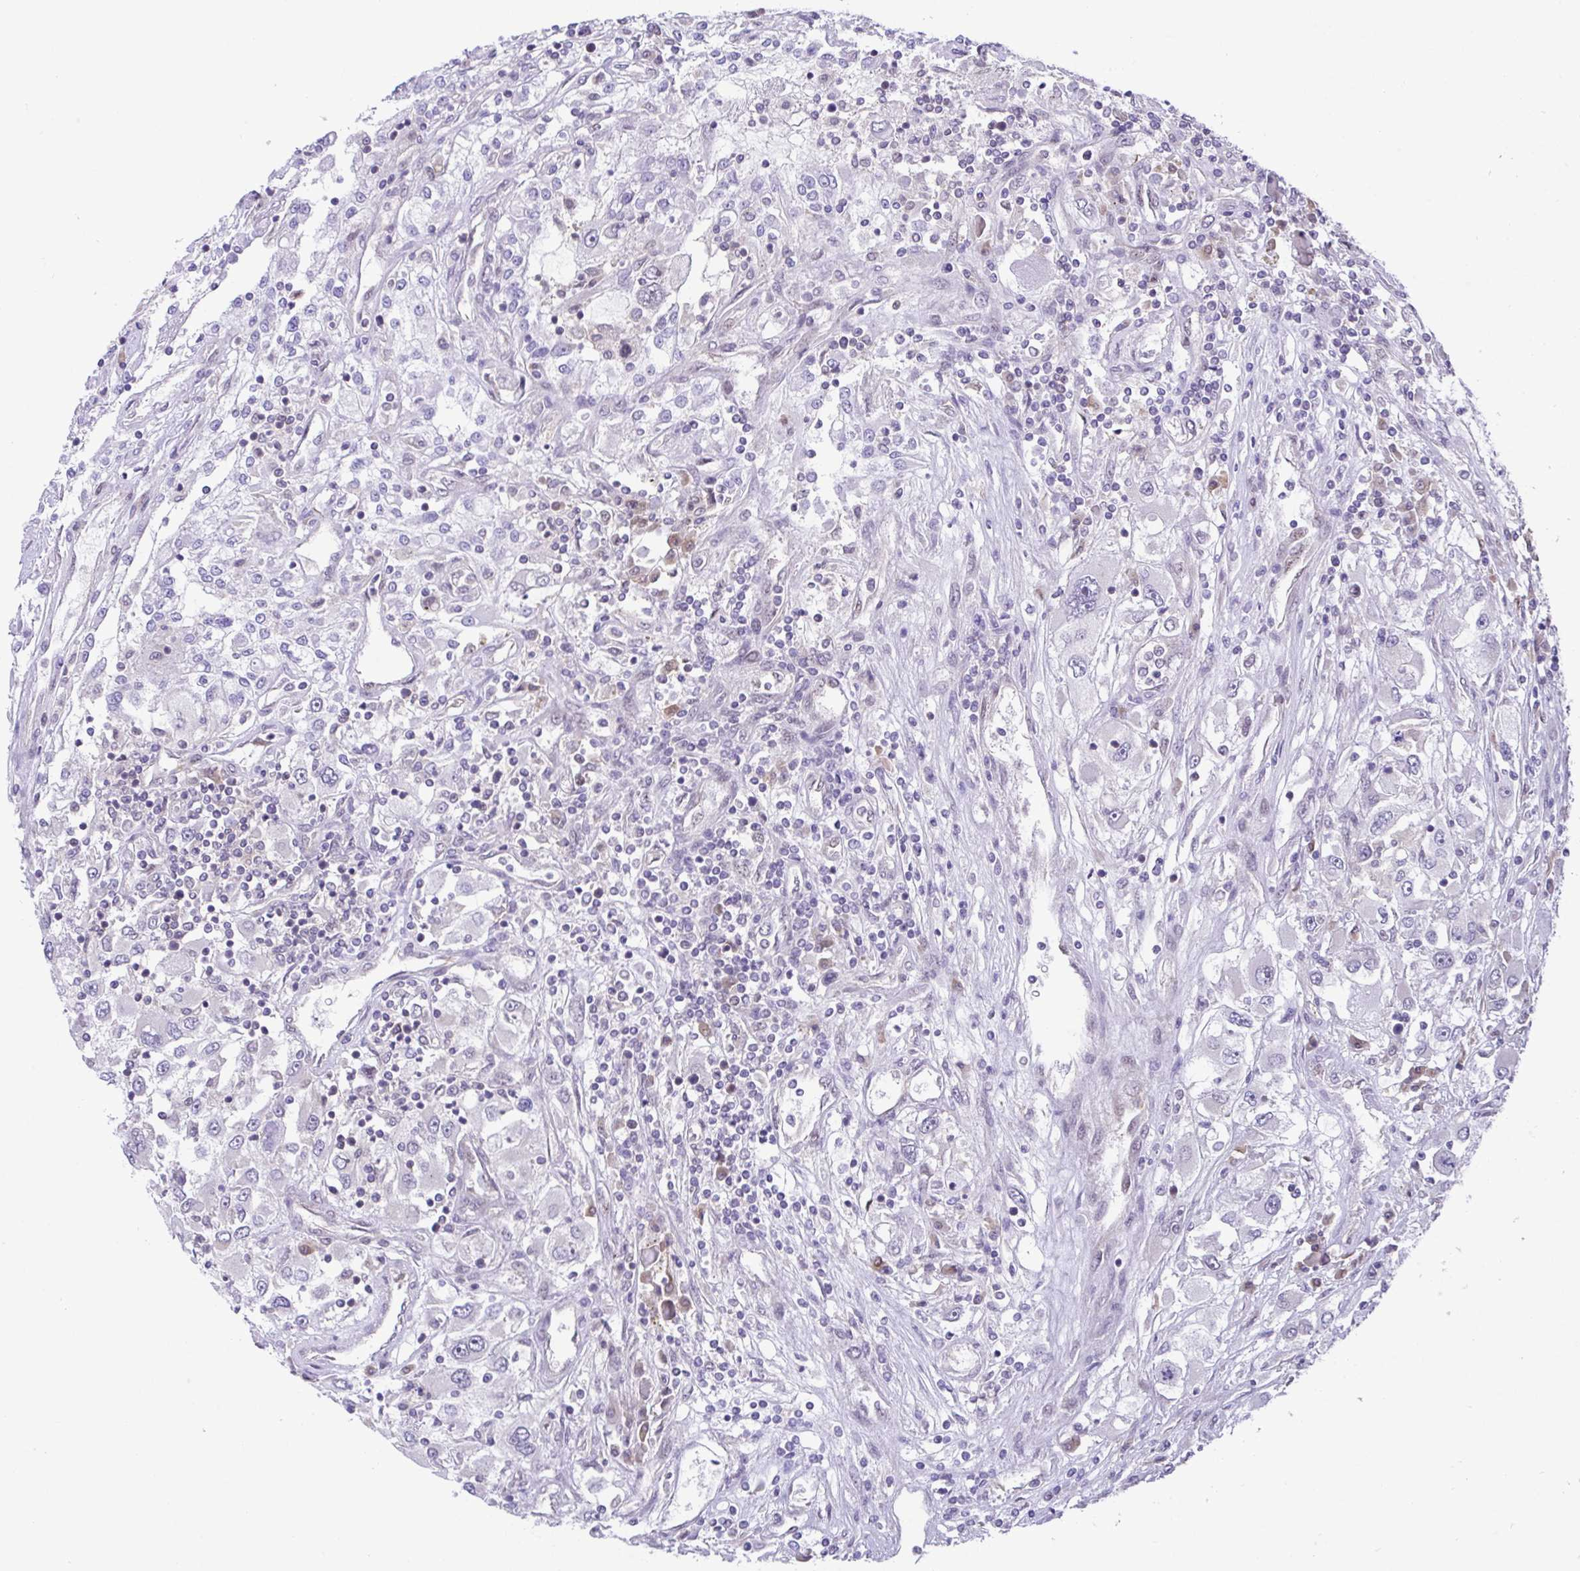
{"staining": {"intensity": "negative", "quantity": "none", "location": "none"}, "tissue": "renal cancer", "cell_type": "Tumor cells", "image_type": "cancer", "snomed": [{"axis": "morphology", "description": "Adenocarcinoma, NOS"}, {"axis": "topography", "description": "Kidney"}], "caption": "DAB (3,3'-diaminobenzidine) immunohistochemical staining of renal adenocarcinoma exhibits no significant positivity in tumor cells.", "gene": "ZNF444", "patient": {"sex": "female", "age": 52}}